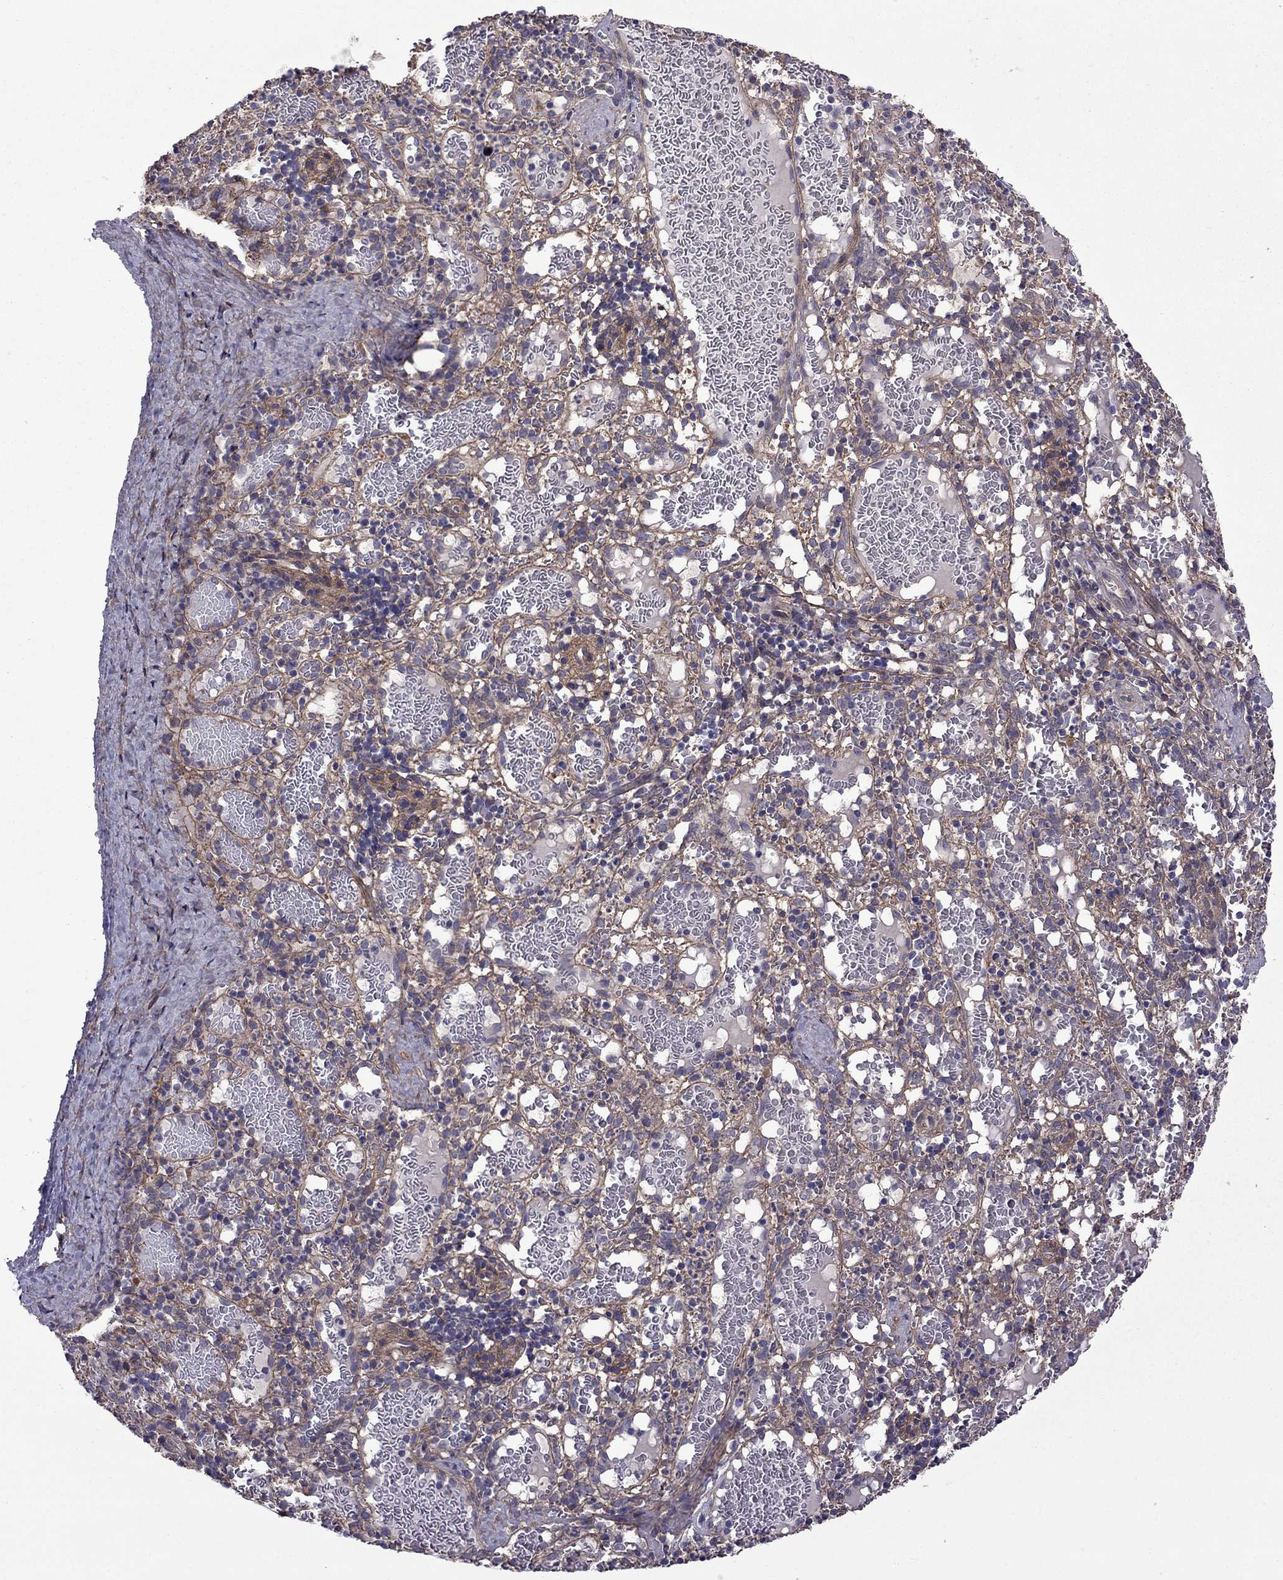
{"staining": {"intensity": "moderate", "quantity": ">75%", "location": "cytoplasmic/membranous"}, "tissue": "spleen", "cell_type": "Cells in red pulp", "image_type": "normal", "snomed": [{"axis": "morphology", "description": "Normal tissue, NOS"}, {"axis": "topography", "description": "Spleen"}], "caption": "DAB (3,3'-diaminobenzidine) immunohistochemical staining of normal spleen demonstrates moderate cytoplasmic/membranous protein expression in about >75% of cells in red pulp. Using DAB (3,3'-diaminobenzidine) (brown) and hematoxylin (blue) stains, captured at high magnification using brightfield microscopy.", "gene": "ITGB1", "patient": {"sex": "male", "age": 11}}